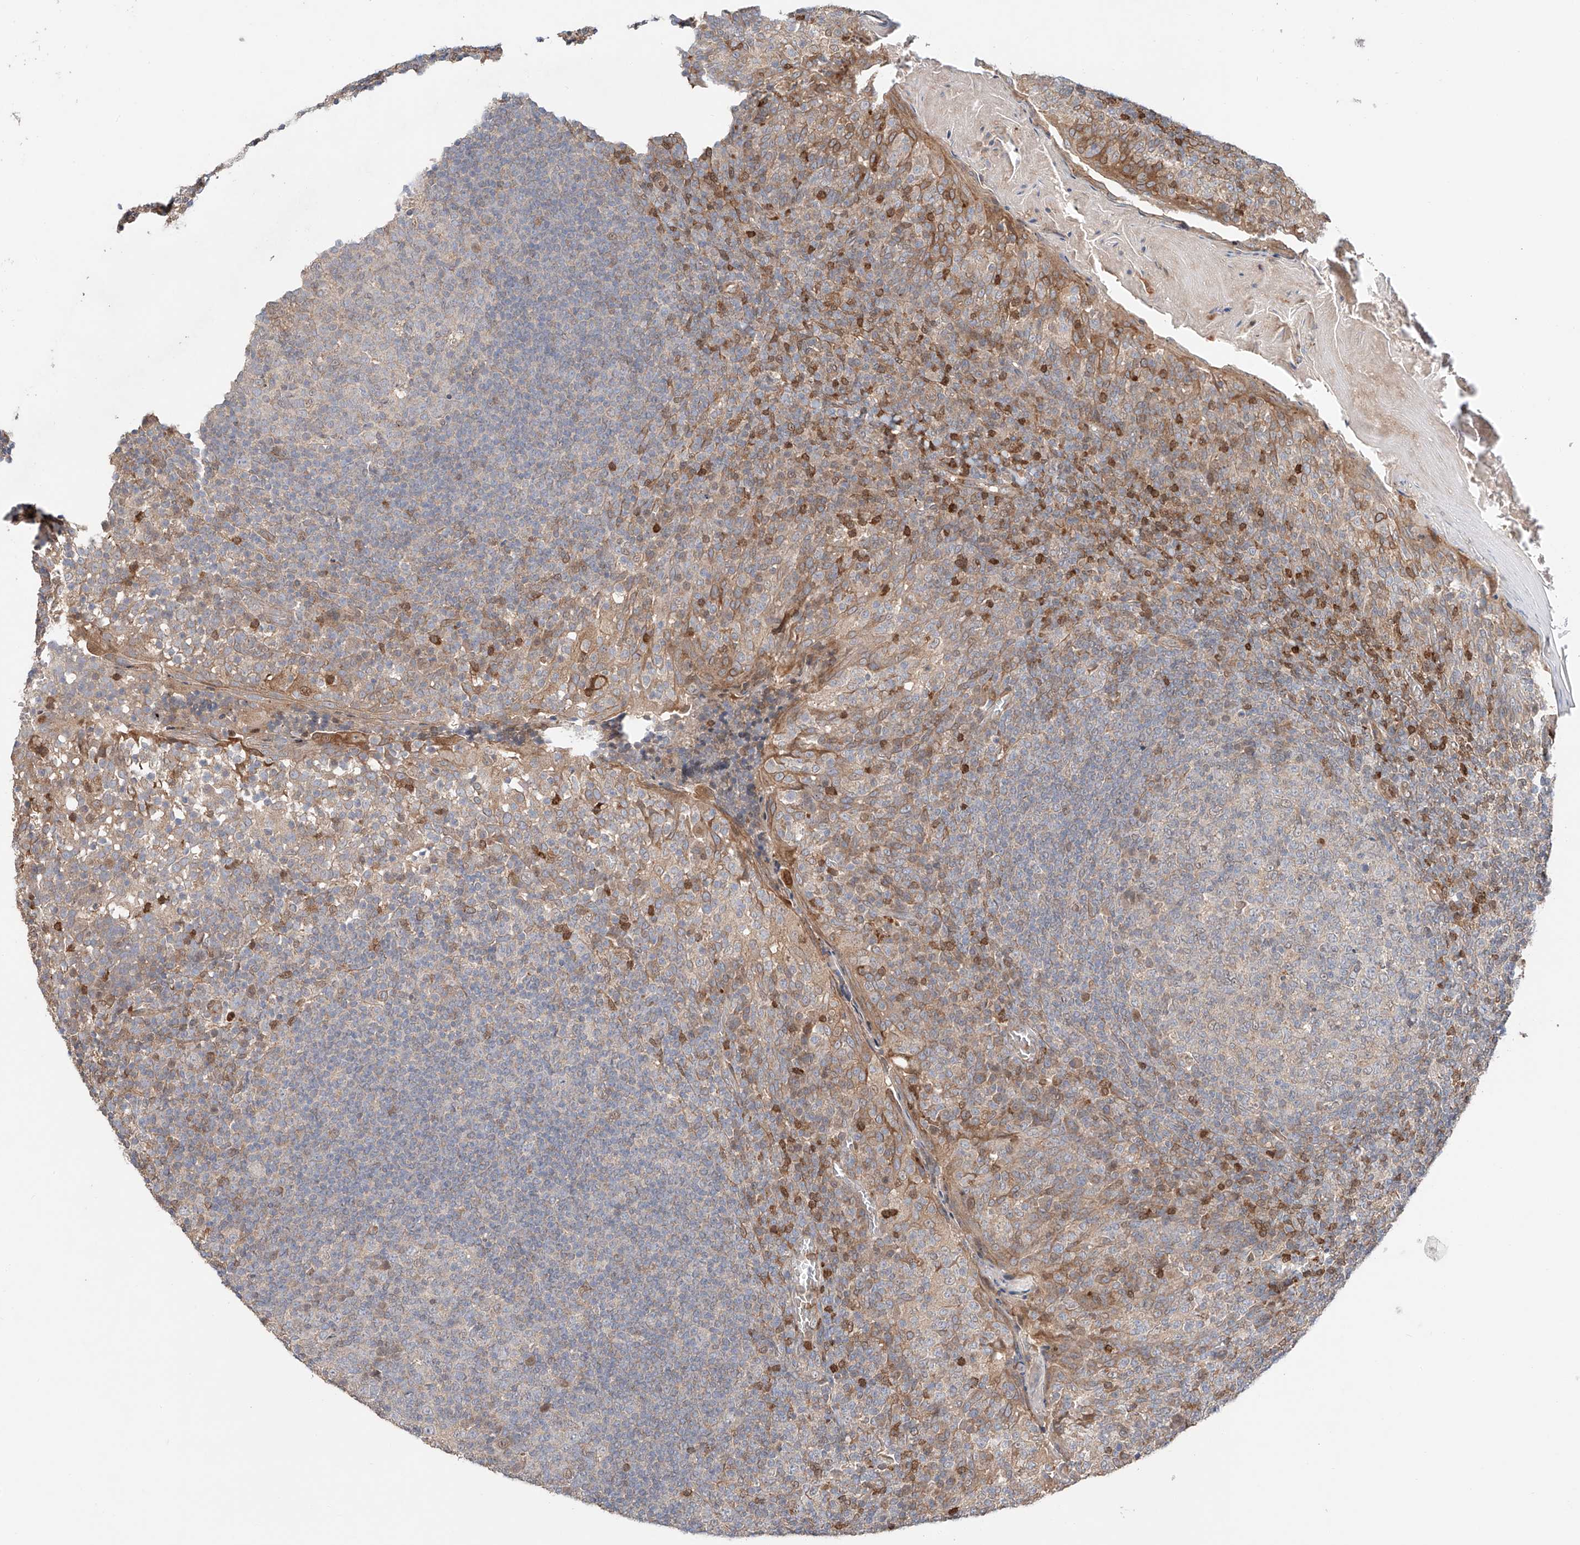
{"staining": {"intensity": "weak", "quantity": "<25%", "location": "cytoplasmic/membranous"}, "tissue": "tonsil", "cell_type": "Germinal center cells", "image_type": "normal", "snomed": [{"axis": "morphology", "description": "Normal tissue, NOS"}, {"axis": "topography", "description": "Tonsil"}], "caption": "DAB immunohistochemical staining of unremarkable tonsil displays no significant staining in germinal center cells.", "gene": "IGSF22", "patient": {"sex": "female", "age": 19}}